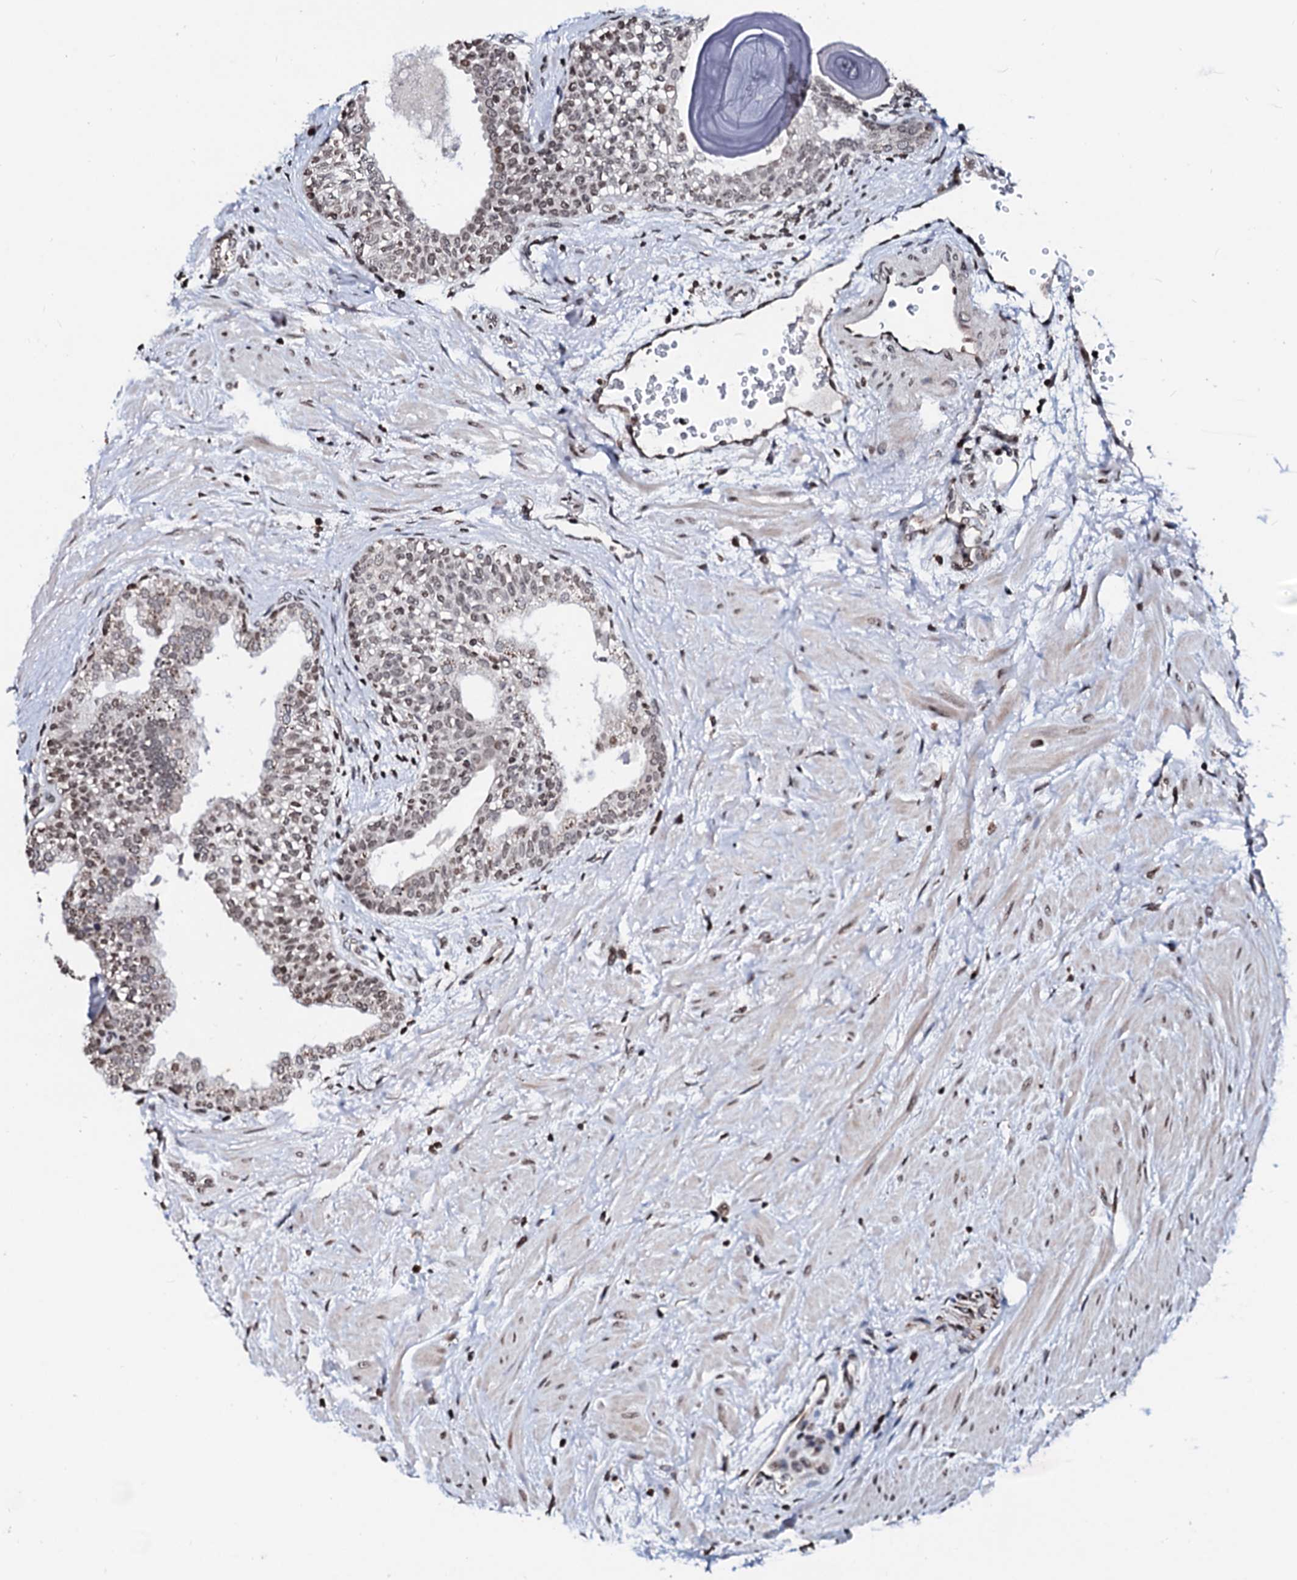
{"staining": {"intensity": "weak", "quantity": "25%-75%", "location": "cytoplasmic/membranous,nuclear"}, "tissue": "prostate", "cell_type": "Glandular cells", "image_type": "normal", "snomed": [{"axis": "morphology", "description": "Normal tissue, NOS"}, {"axis": "topography", "description": "Prostate"}], "caption": "Prostate stained with DAB (3,3'-diaminobenzidine) IHC displays low levels of weak cytoplasmic/membranous,nuclear positivity in about 25%-75% of glandular cells.", "gene": "LSM11", "patient": {"sex": "male", "age": 48}}